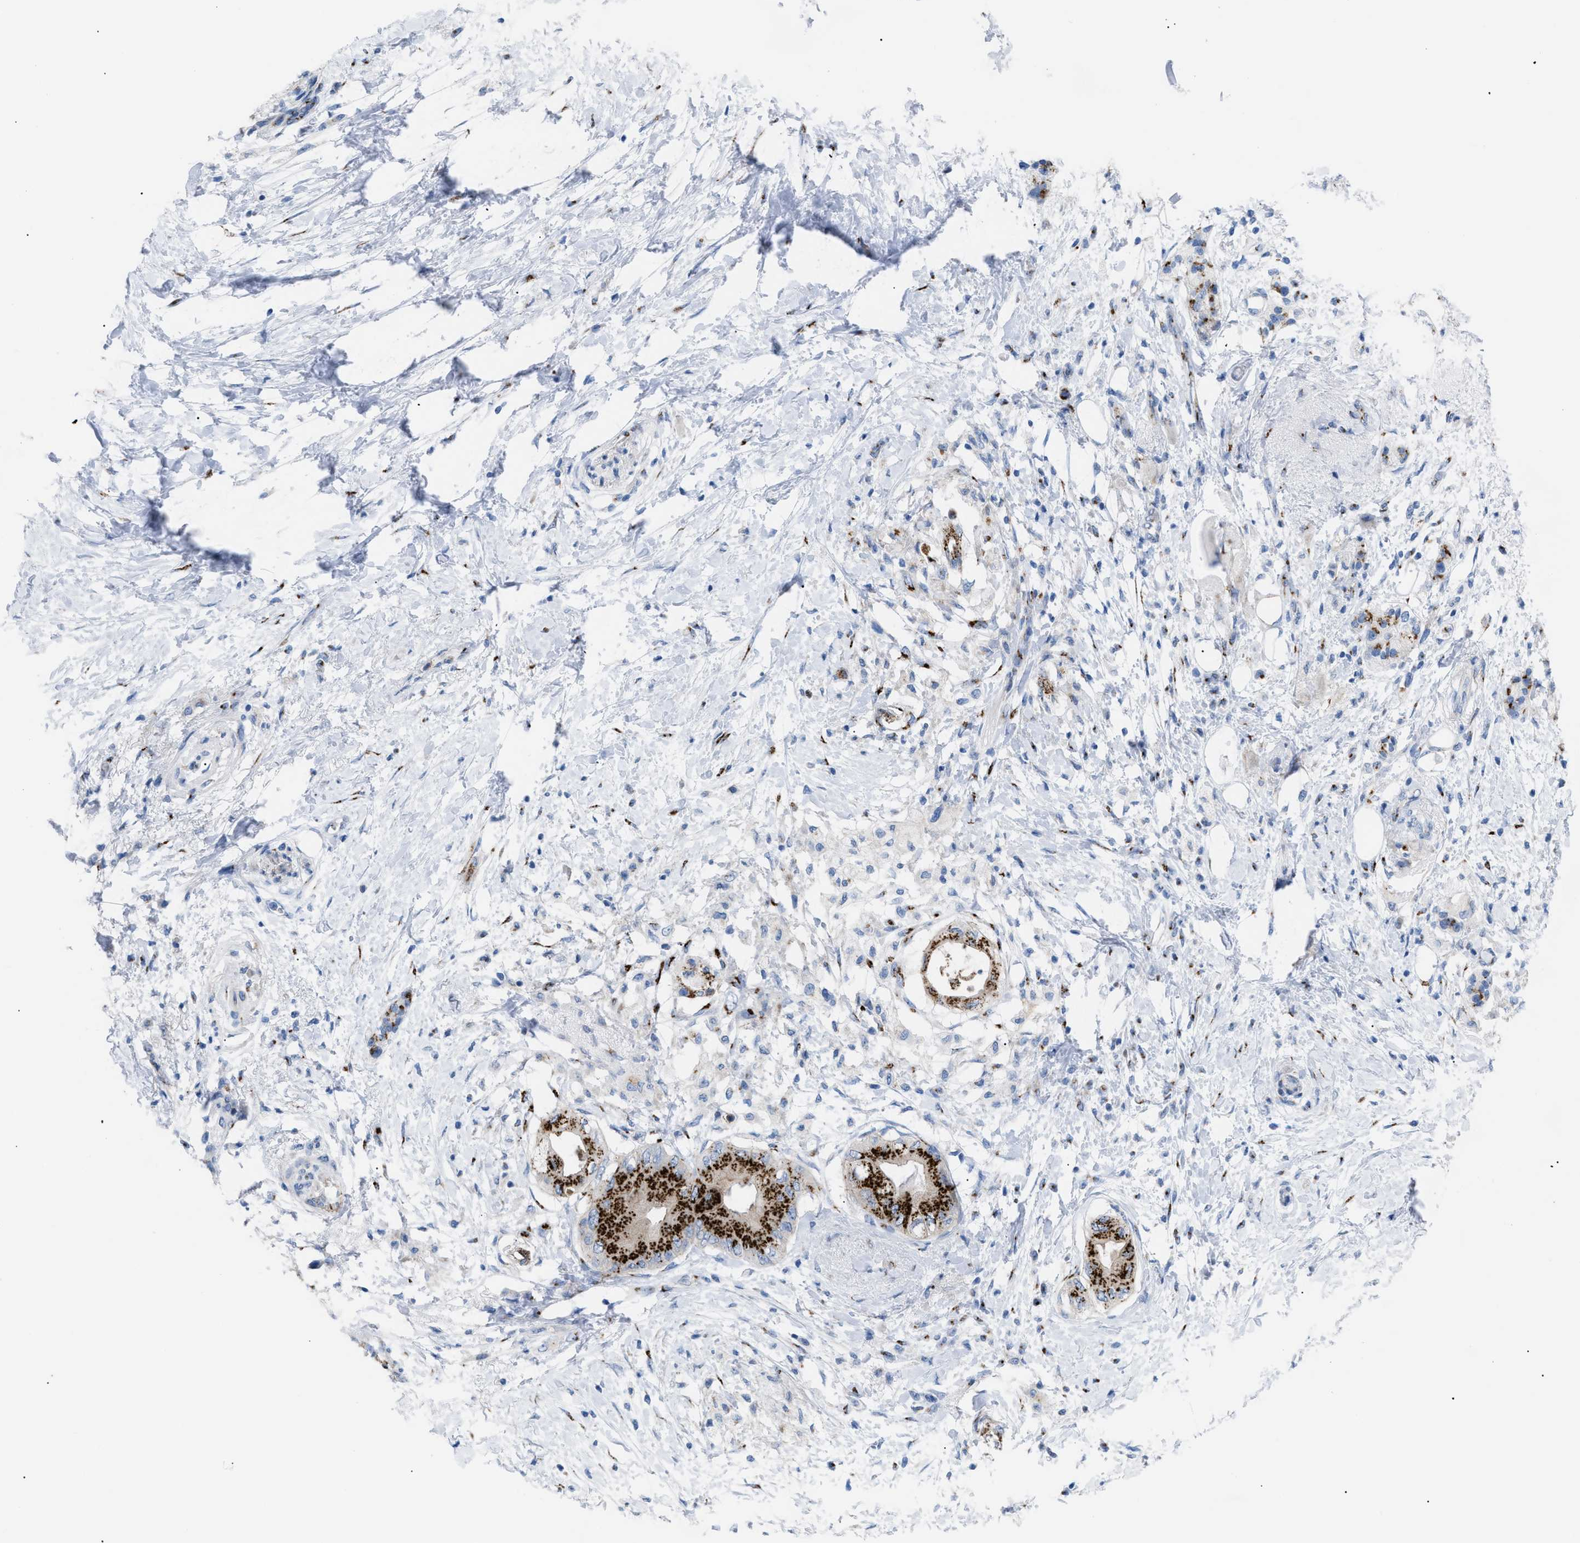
{"staining": {"intensity": "strong", "quantity": ">75%", "location": "cytoplasmic/membranous"}, "tissue": "pancreatic cancer", "cell_type": "Tumor cells", "image_type": "cancer", "snomed": [{"axis": "morphology", "description": "Normal tissue, NOS"}, {"axis": "morphology", "description": "Adenocarcinoma, NOS"}, {"axis": "topography", "description": "Pancreas"}, {"axis": "topography", "description": "Duodenum"}], "caption": "Pancreatic cancer (adenocarcinoma) was stained to show a protein in brown. There is high levels of strong cytoplasmic/membranous staining in about >75% of tumor cells. The protein is shown in brown color, while the nuclei are stained blue.", "gene": "TMEM17", "patient": {"sex": "female", "age": 60}}